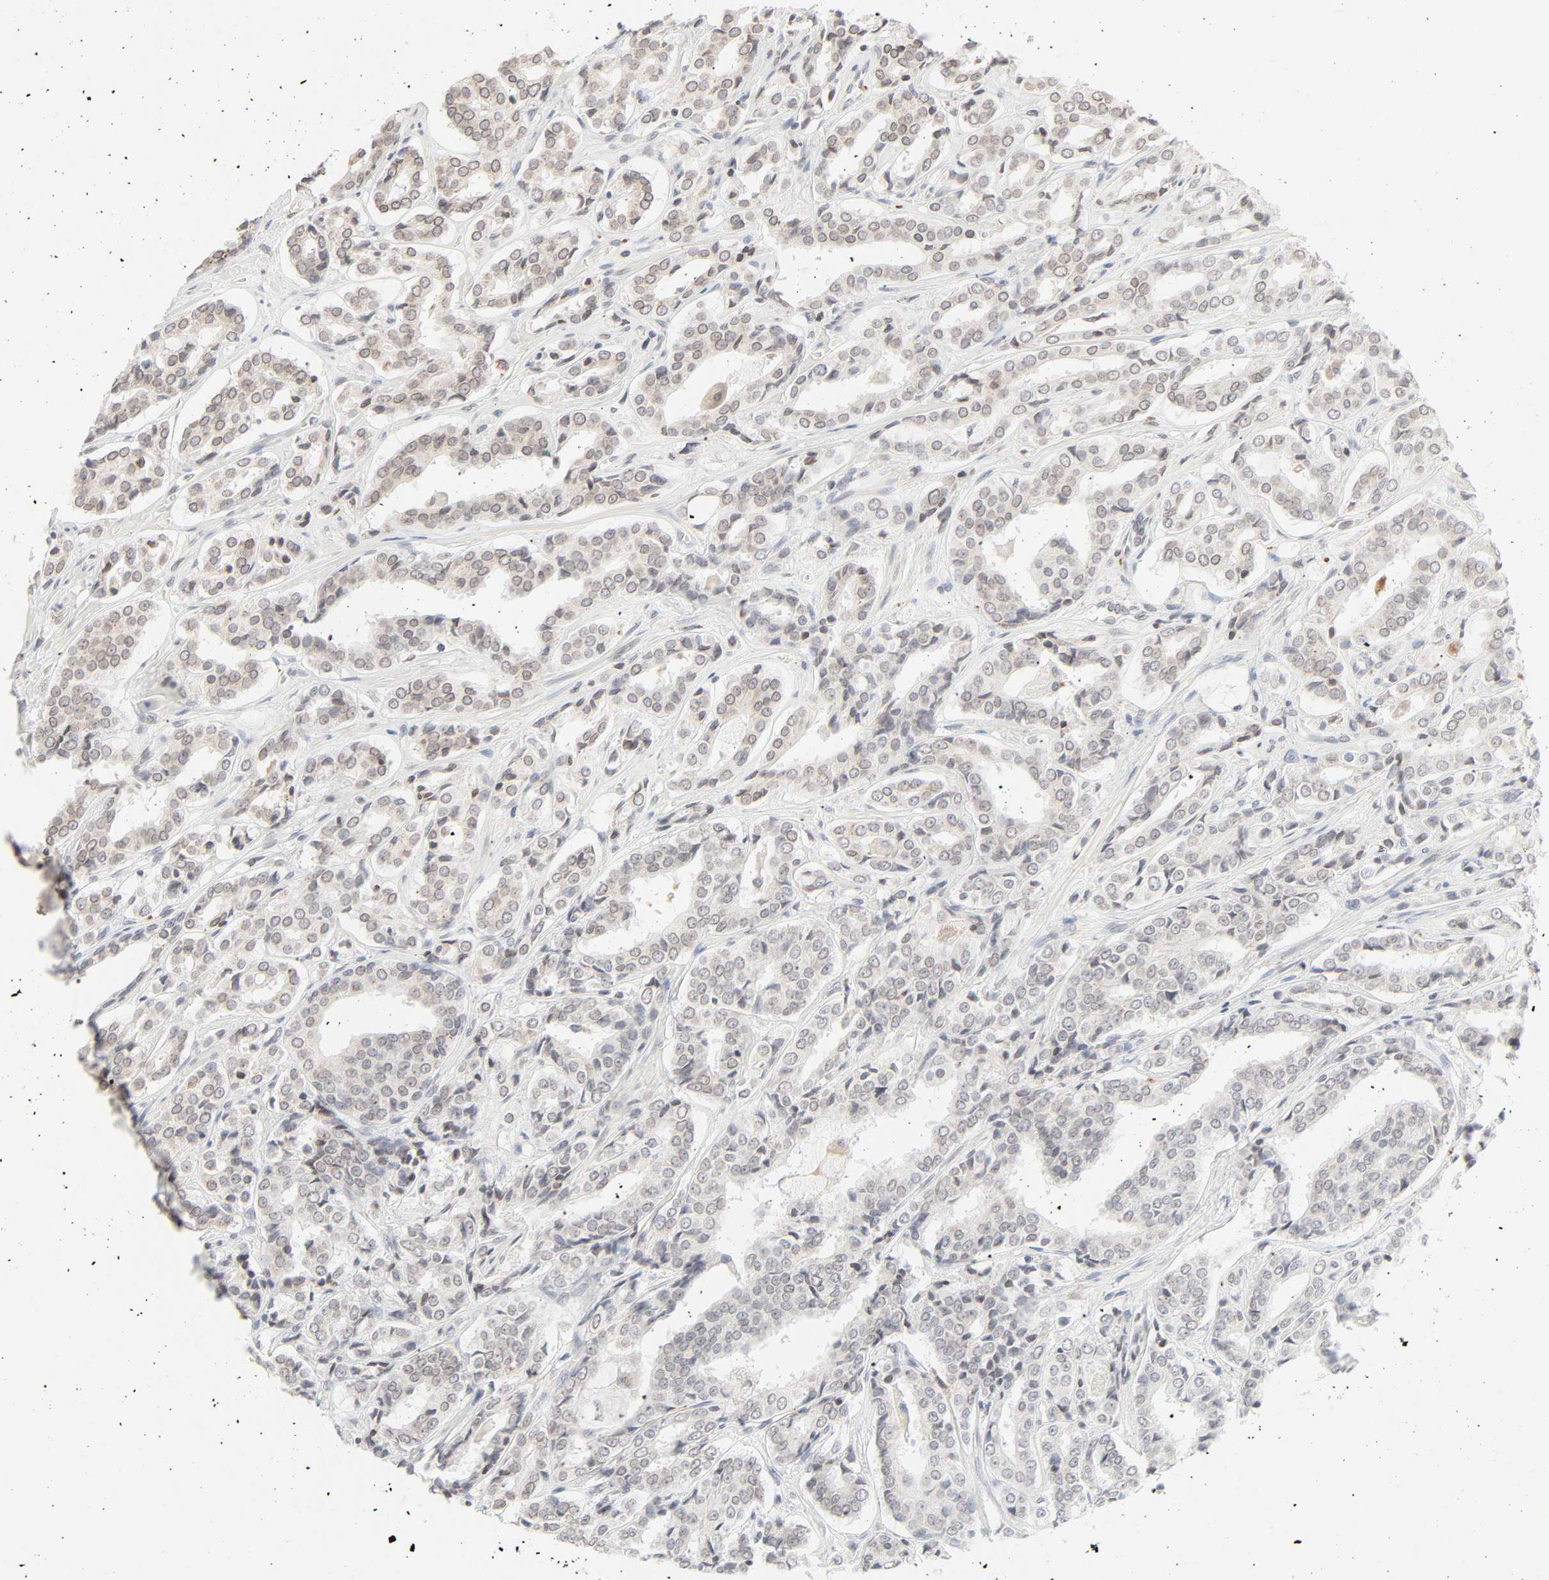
{"staining": {"intensity": "weak", "quantity": "25%-75%", "location": "cytoplasmic/membranous,nuclear"}, "tissue": "prostate cancer", "cell_type": "Tumor cells", "image_type": "cancer", "snomed": [{"axis": "morphology", "description": "Adenocarcinoma, Medium grade"}, {"axis": "topography", "description": "Prostate"}], "caption": "Immunohistochemistry (IHC) micrograph of prostate cancer (adenocarcinoma (medium-grade)) stained for a protein (brown), which reveals low levels of weak cytoplasmic/membranous and nuclear expression in approximately 25%-75% of tumor cells.", "gene": "MAD1L1", "patient": {"sex": "male", "age": 60}}